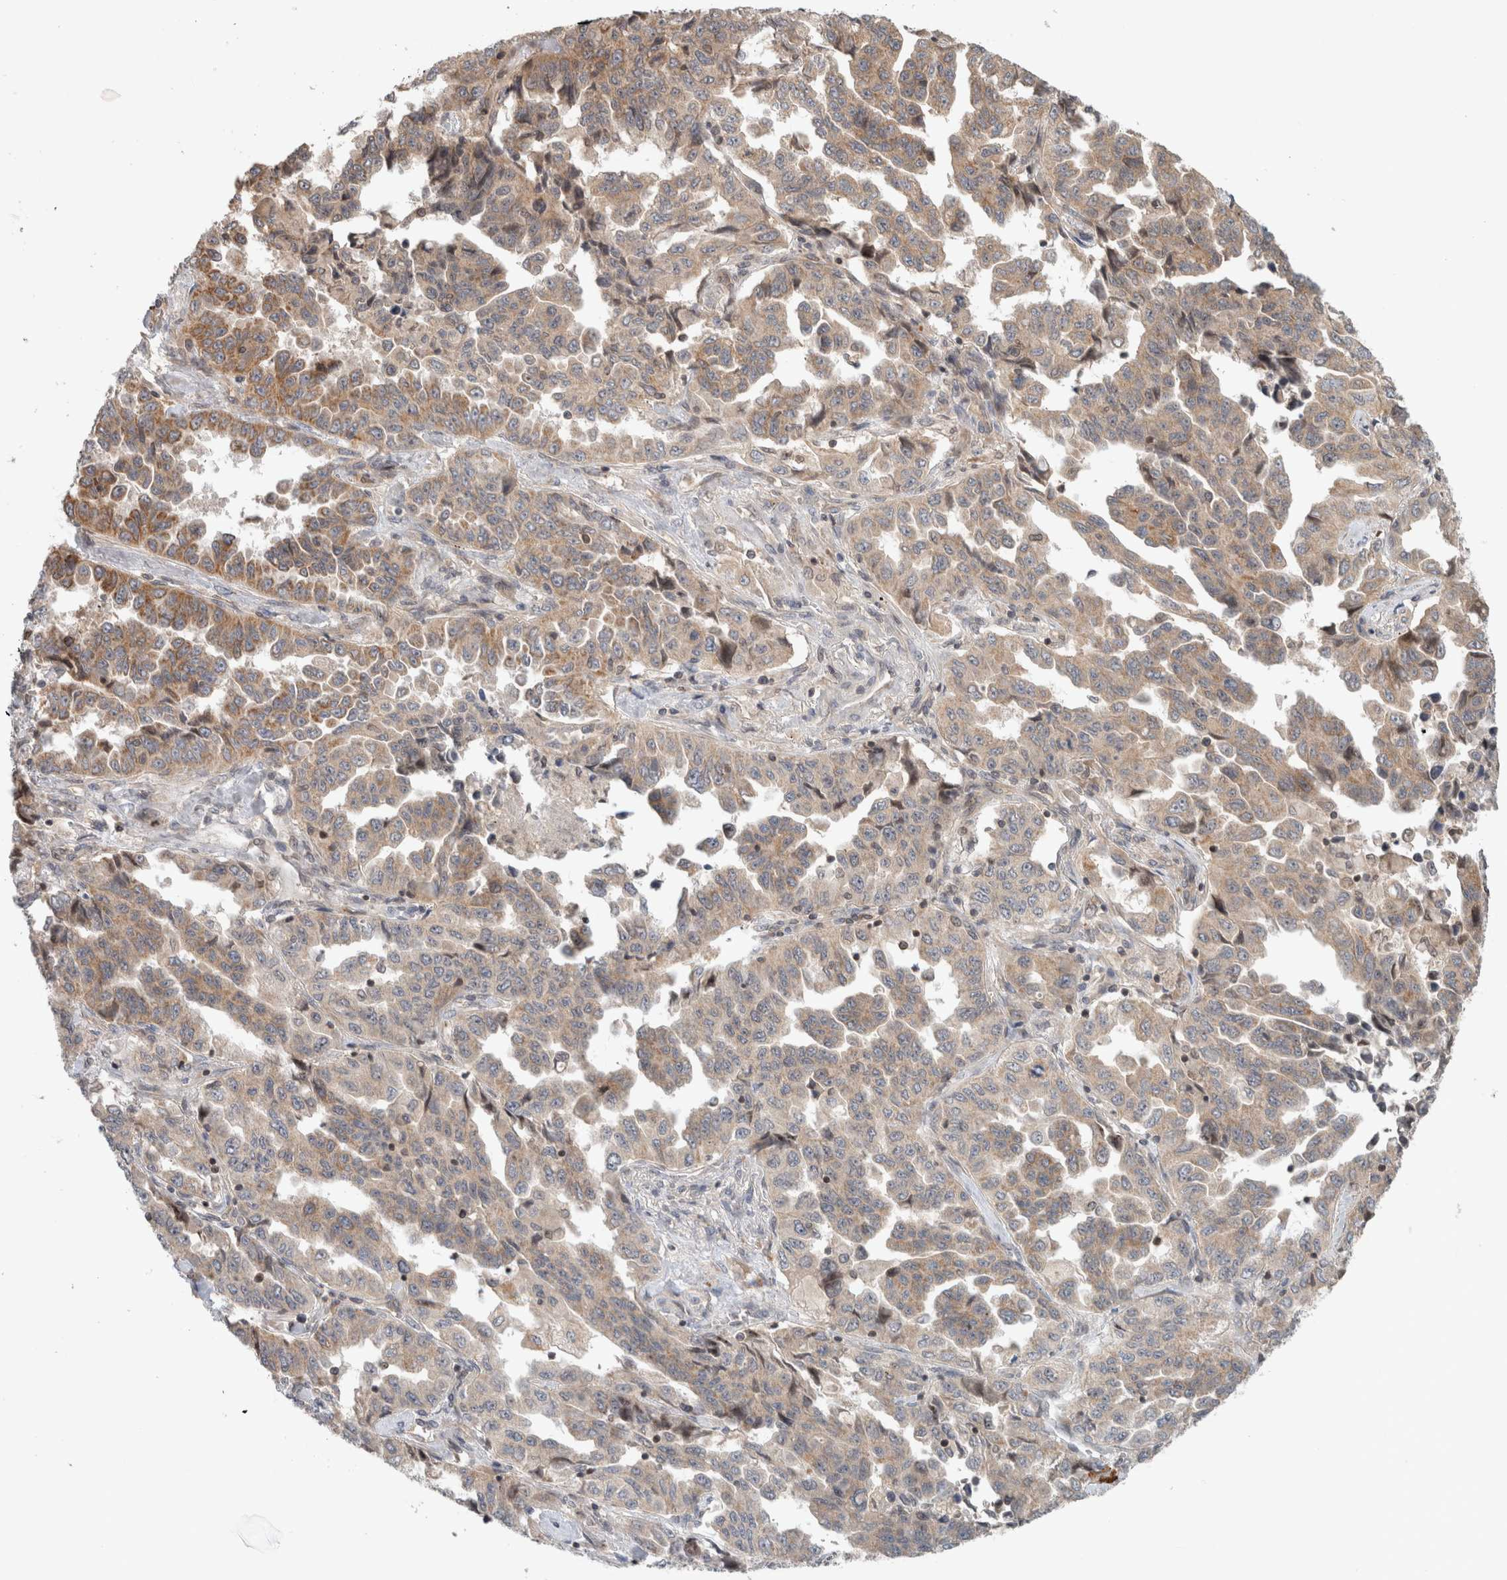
{"staining": {"intensity": "moderate", "quantity": ">75%", "location": "cytoplasmic/membranous"}, "tissue": "lung cancer", "cell_type": "Tumor cells", "image_type": "cancer", "snomed": [{"axis": "morphology", "description": "Adenocarcinoma, NOS"}, {"axis": "topography", "description": "Lung"}], "caption": "Lung cancer (adenocarcinoma) tissue reveals moderate cytoplasmic/membranous positivity in about >75% of tumor cells, visualized by immunohistochemistry. (brown staining indicates protein expression, while blue staining denotes nuclei).", "gene": "CAAP1", "patient": {"sex": "female", "age": 51}}